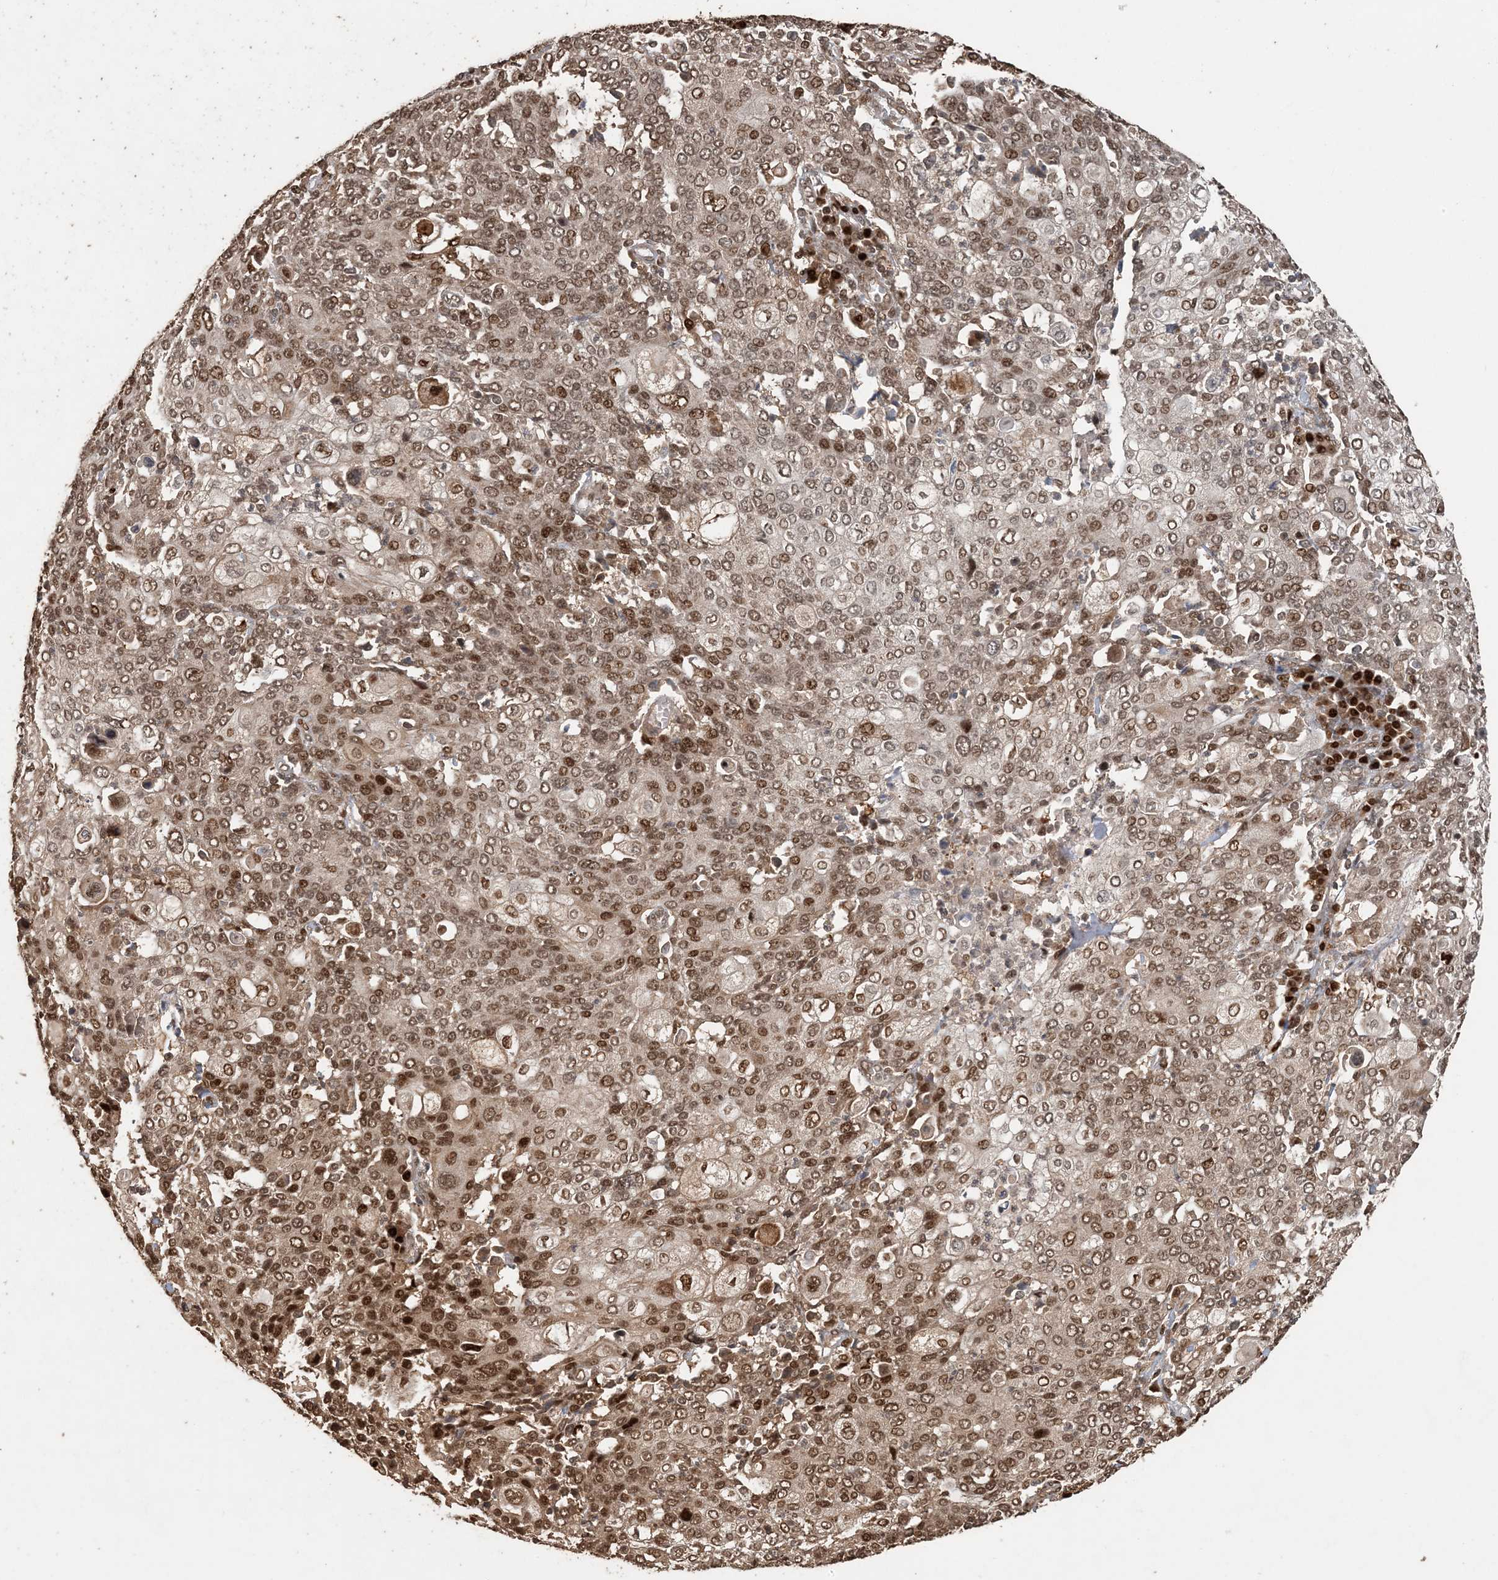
{"staining": {"intensity": "moderate", "quantity": ">75%", "location": "nuclear"}, "tissue": "cervical cancer", "cell_type": "Tumor cells", "image_type": "cancer", "snomed": [{"axis": "morphology", "description": "Squamous cell carcinoma, NOS"}, {"axis": "topography", "description": "Cervix"}], "caption": "The photomicrograph displays a brown stain indicating the presence of a protein in the nuclear of tumor cells in cervical cancer. (DAB IHC, brown staining for protein, blue staining for nuclei).", "gene": "ATP13A2", "patient": {"sex": "female", "age": 40}}